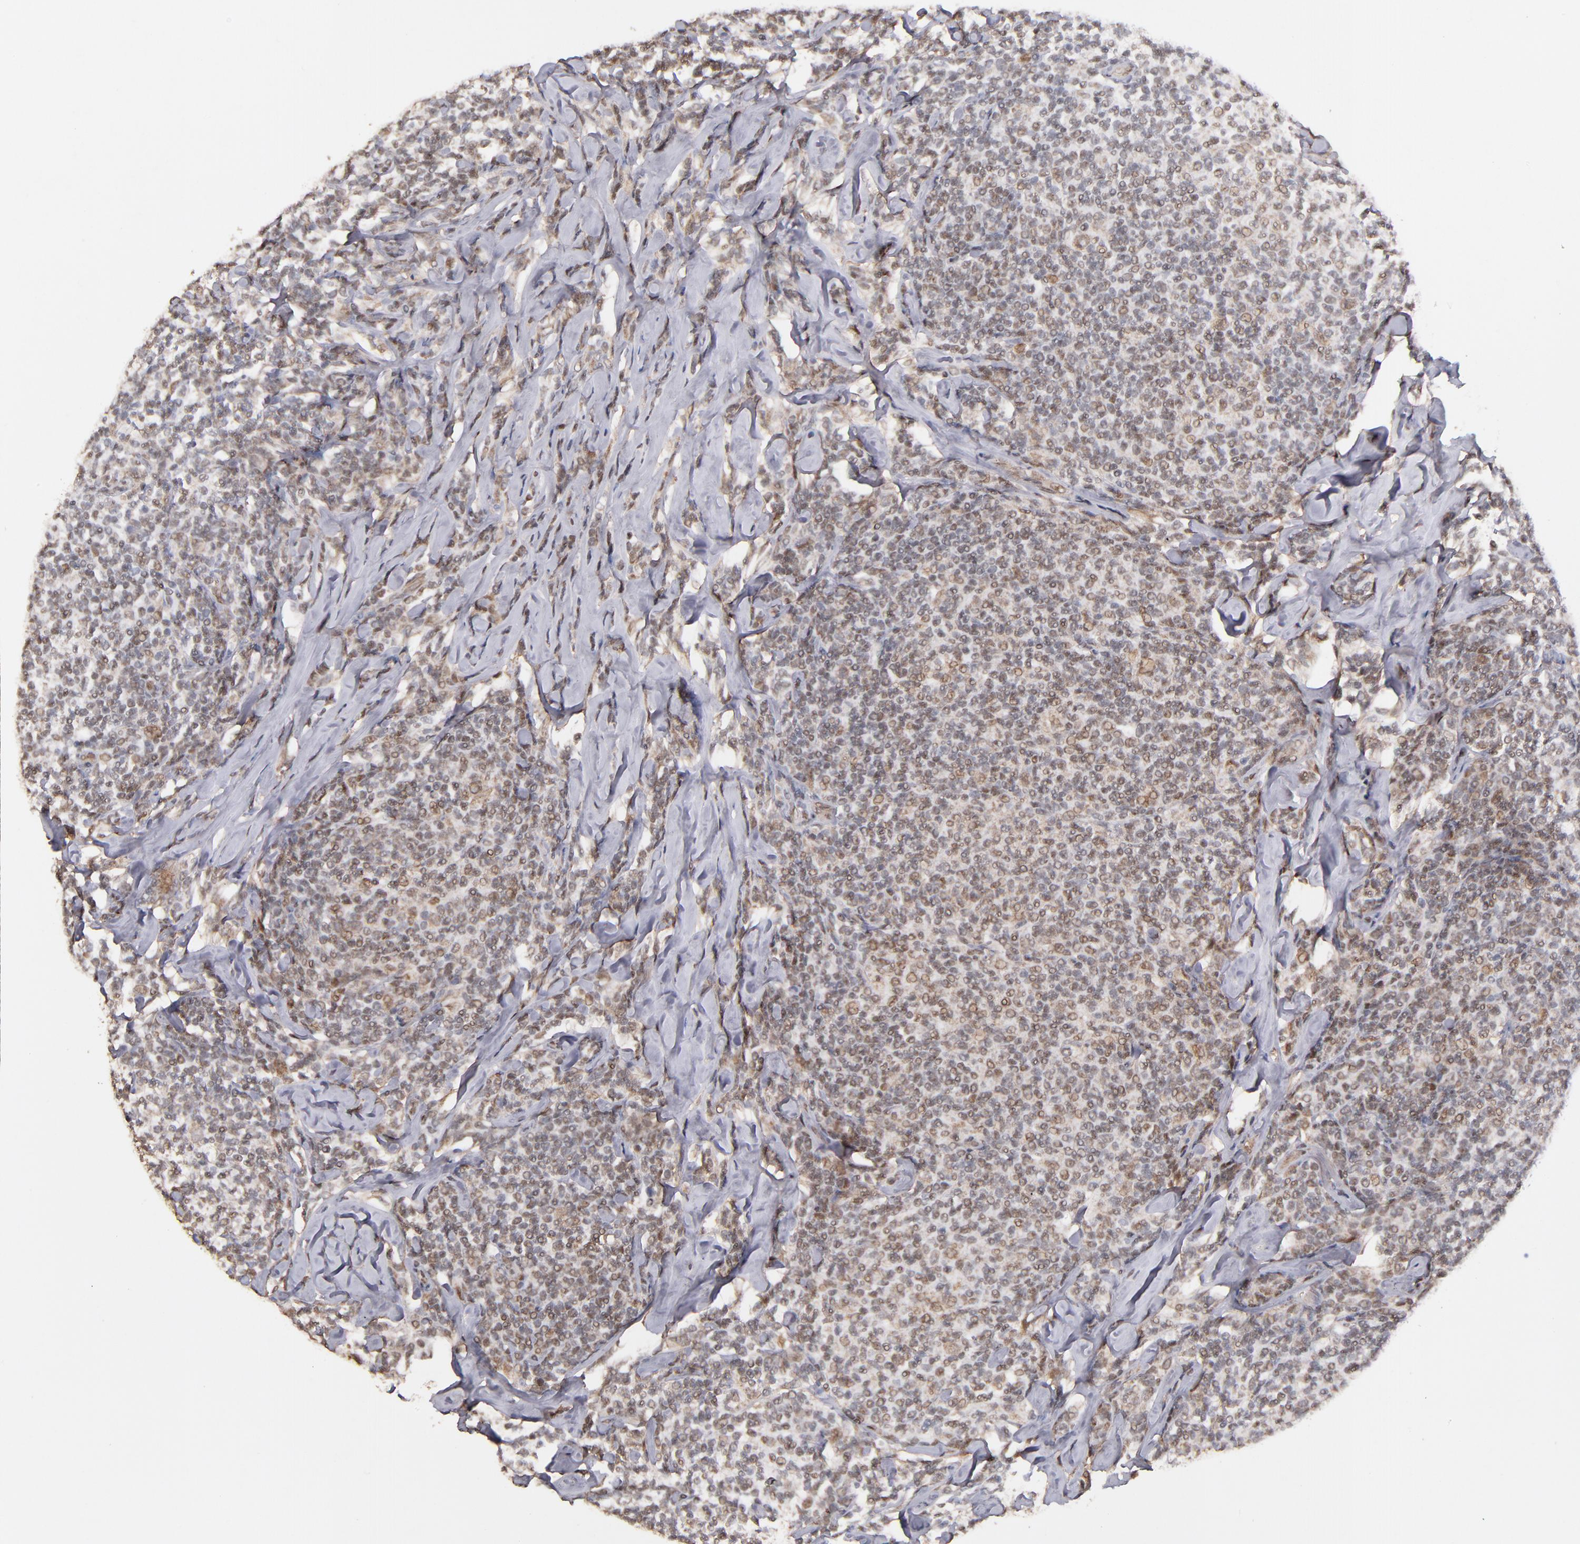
{"staining": {"intensity": "weak", "quantity": "25%-75%", "location": "nuclear"}, "tissue": "lymphoma", "cell_type": "Tumor cells", "image_type": "cancer", "snomed": [{"axis": "morphology", "description": "Malignant lymphoma, non-Hodgkin's type, Low grade"}, {"axis": "topography", "description": "Lymph node"}], "caption": "Immunohistochemical staining of lymphoma shows low levels of weak nuclear staining in approximately 25%-75% of tumor cells.", "gene": "EAPP", "patient": {"sex": "female", "age": 56}}